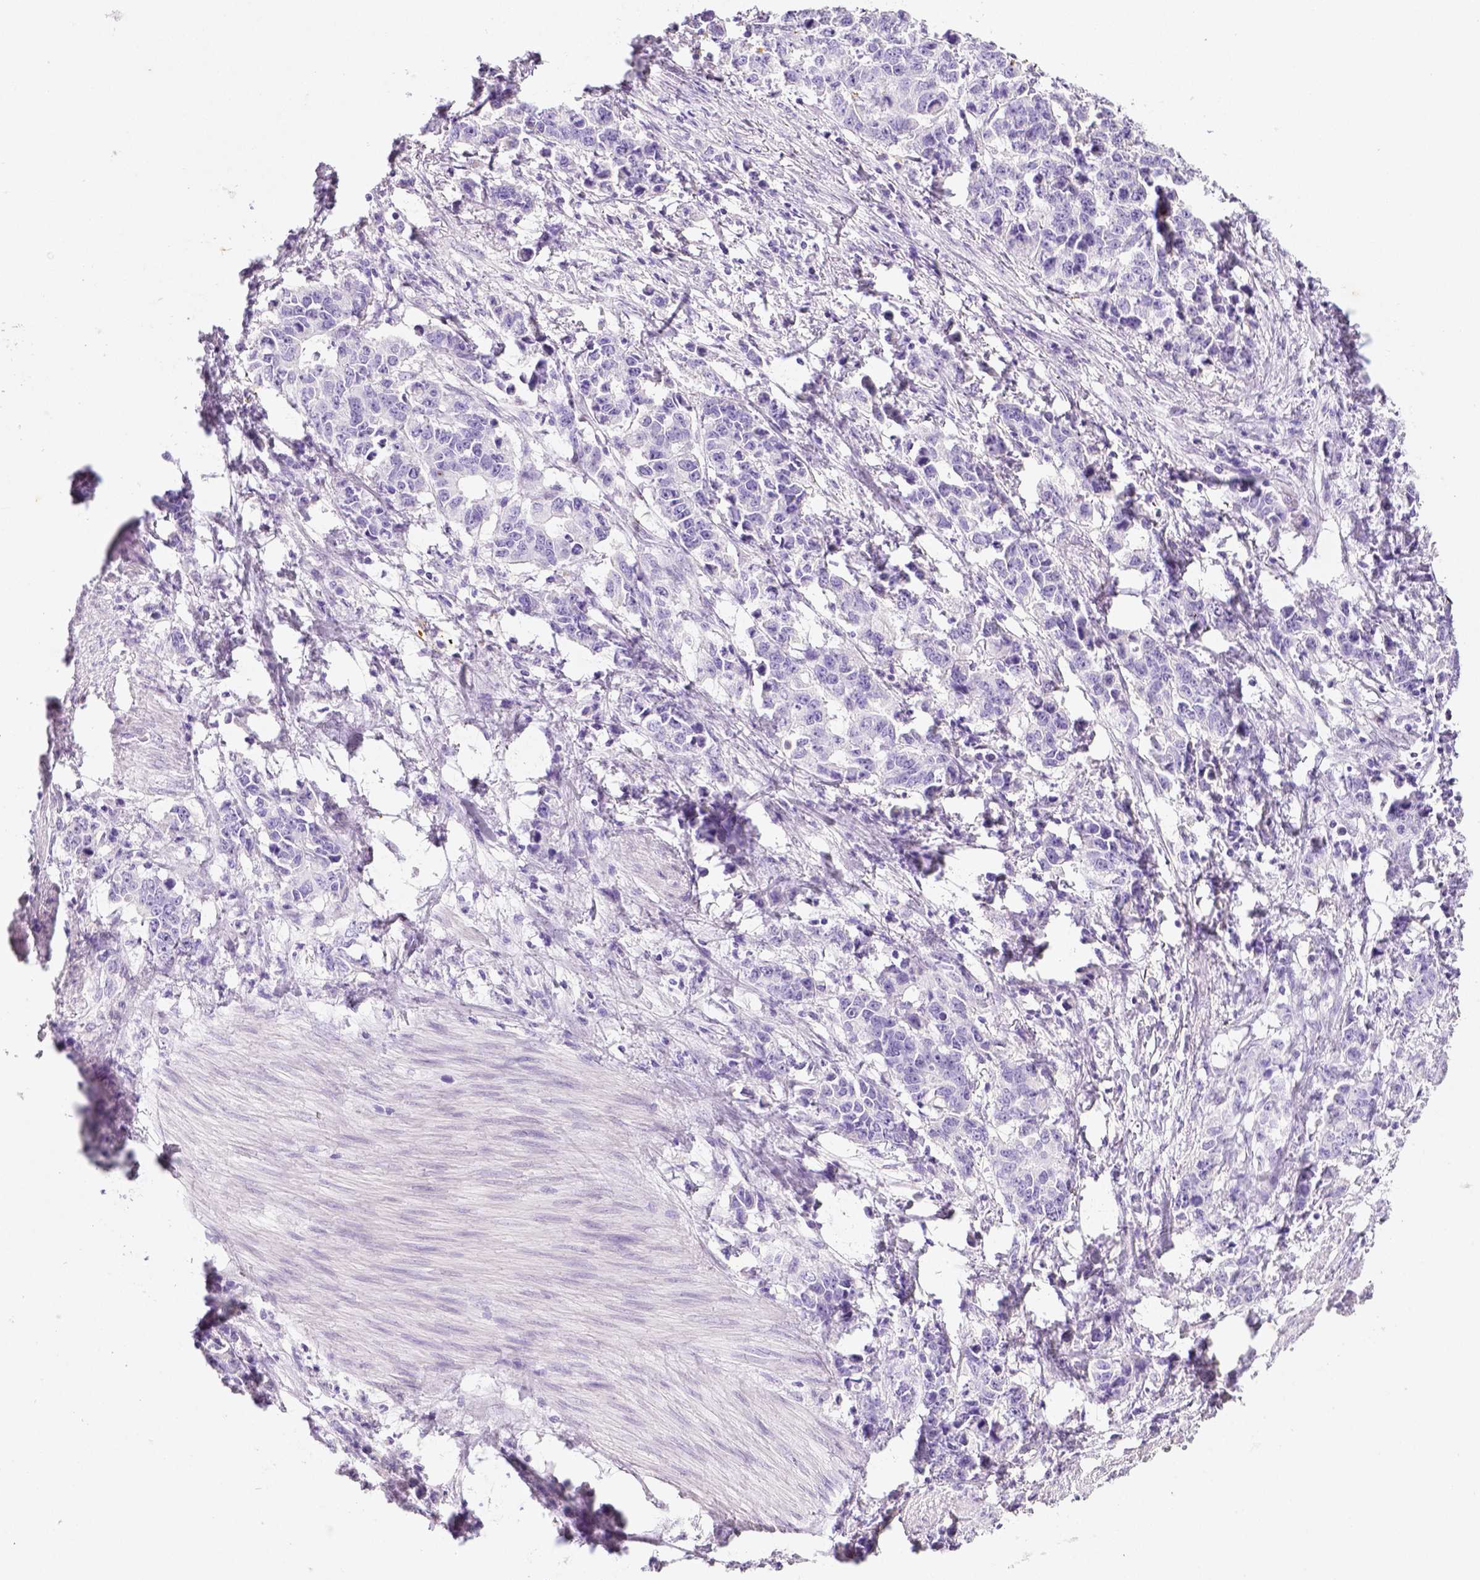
{"staining": {"intensity": "negative", "quantity": "none", "location": "none"}, "tissue": "stomach cancer", "cell_type": "Tumor cells", "image_type": "cancer", "snomed": [{"axis": "morphology", "description": "Adenocarcinoma, NOS"}, {"axis": "topography", "description": "Stomach, upper"}], "caption": "Histopathology image shows no protein staining in tumor cells of stomach cancer (adenocarcinoma) tissue. (Stains: DAB immunohistochemistry (IHC) with hematoxylin counter stain, Microscopy: brightfield microscopy at high magnification).", "gene": "ARHGAP36", "patient": {"sex": "male", "age": 69}}